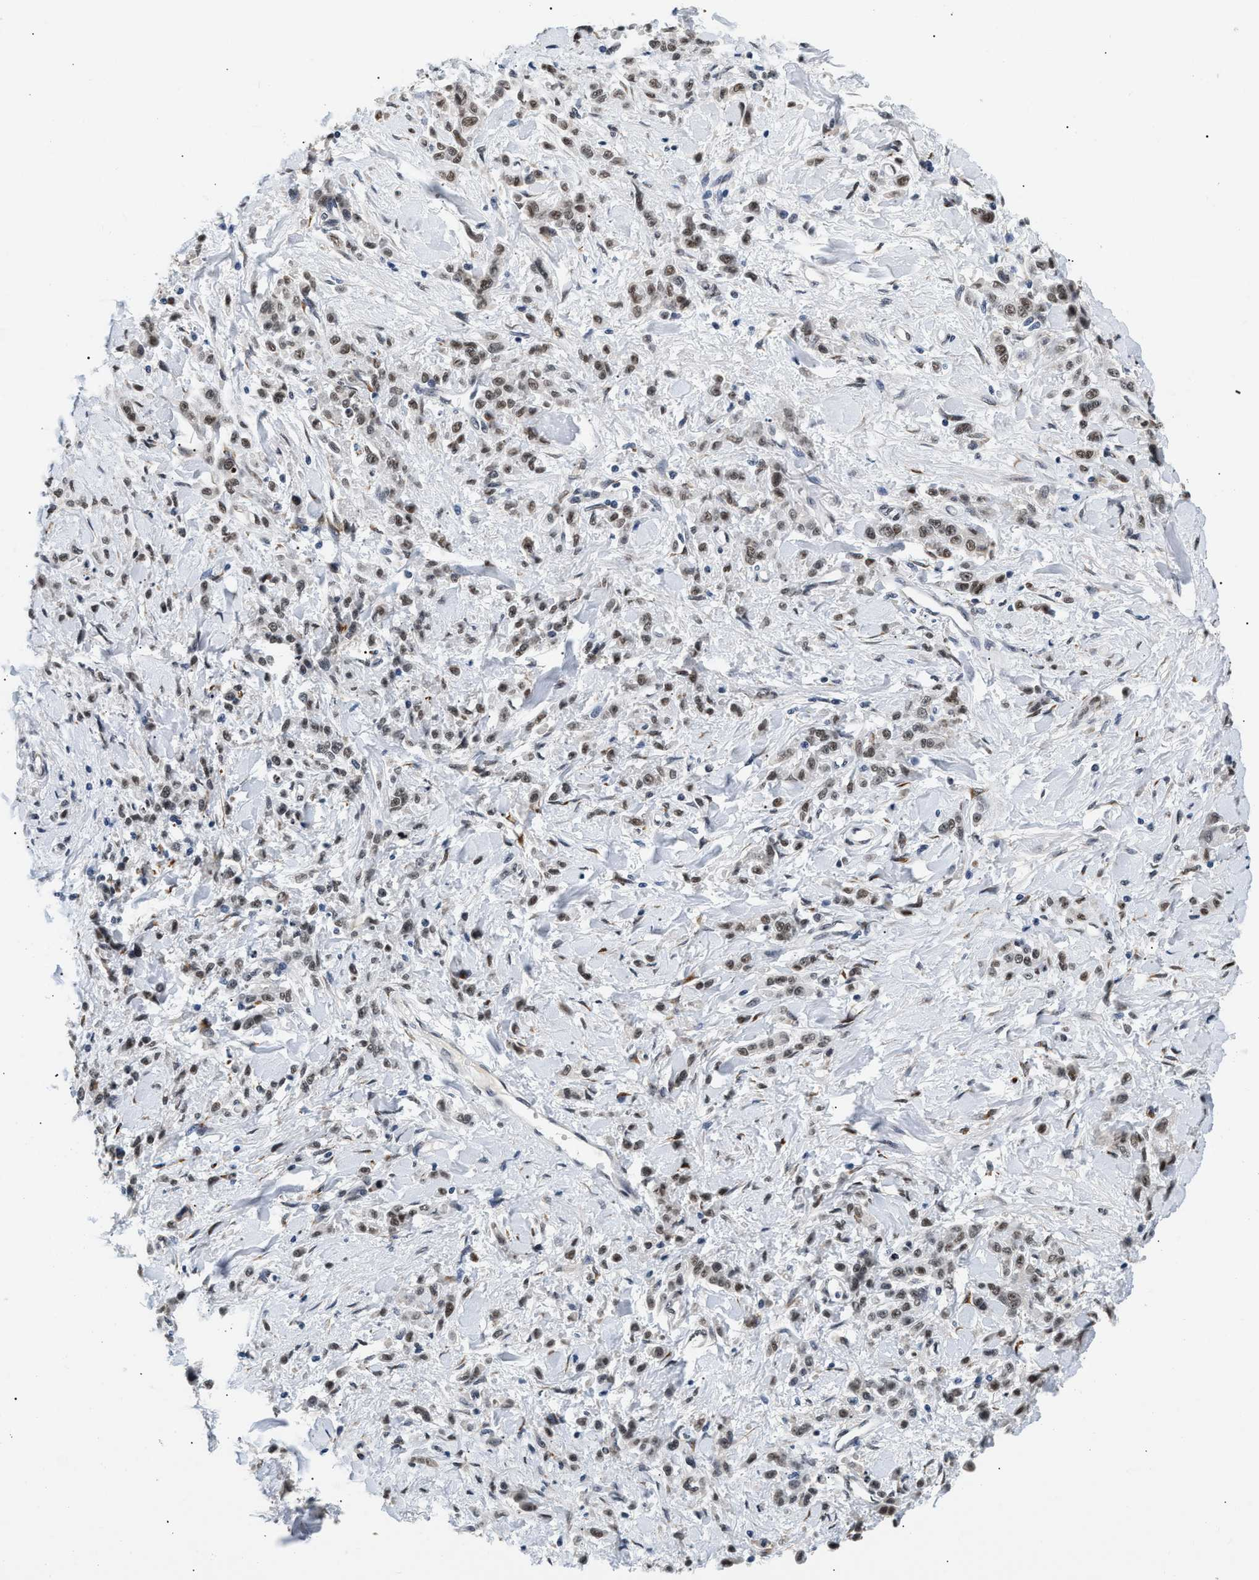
{"staining": {"intensity": "weak", "quantity": ">75%", "location": "nuclear"}, "tissue": "stomach cancer", "cell_type": "Tumor cells", "image_type": "cancer", "snomed": [{"axis": "morphology", "description": "Normal tissue, NOS"}, {"axis": "morphology", "description": "Adenocarcinoma, NOS"}, {"axis": "topography", "description": "Stomach"}], "caption": "Stomach adenocarcinoma stained with immunohistochemistry displays weak nuclear positivity in about >75% of tumor cells. Nuclei are stained in blue.", "gene": "THOC1", "patient": {"sex": "male", "age": 82}}